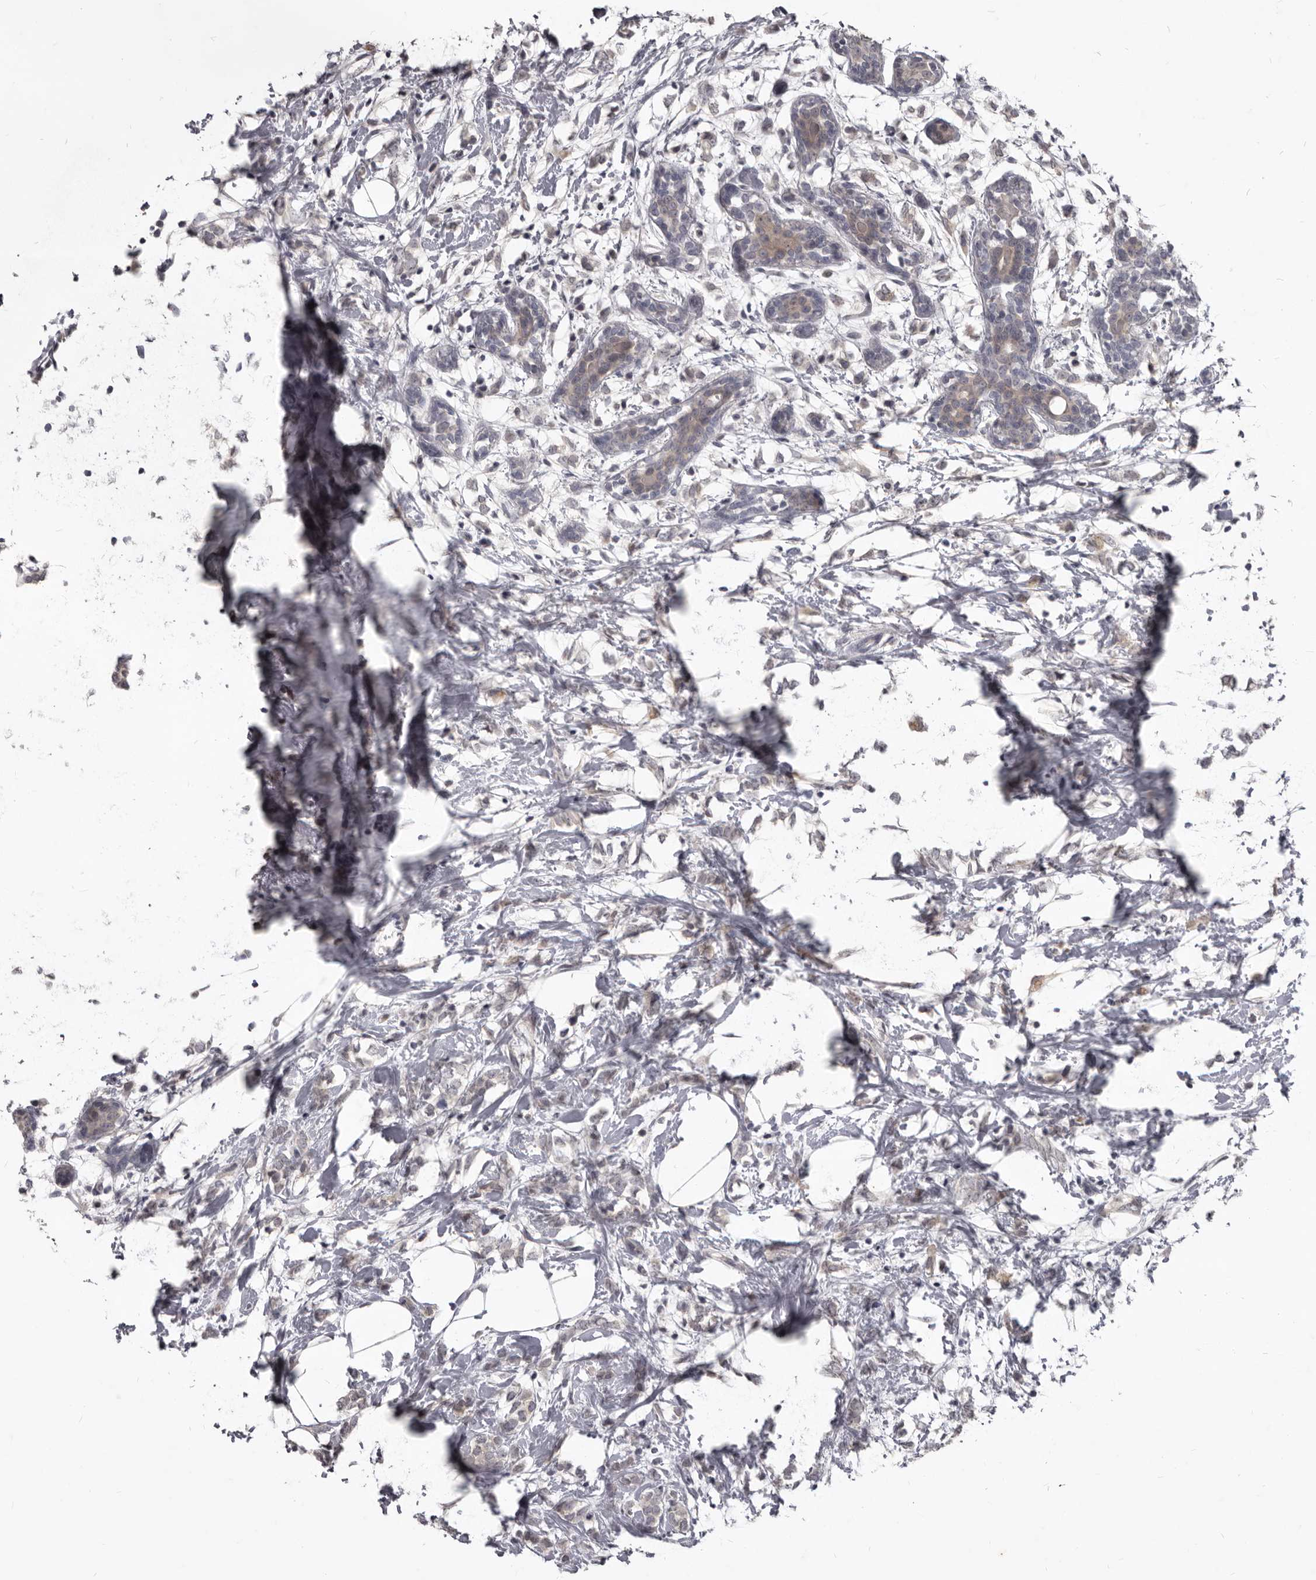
{"staining": {"intensity": "weak", "quantity": "<25%", "location": "cytoplasmic/membranous"}, "tissue": "breast cancer", "cell_type": "Tumor cells", "image_type": "cancer", "snomed": [{"axis": "morphology", "description": "Normal tissue, NOS"}, {"axis": "morphology", "description": "Lobular carcinoma"}, {"axis": "topography", "description": "Breast"}], "caption": "This is an immunohistochemistry micrograph of human lobular carcinoma (breast). There is no positivity in tumor cells.", "gene": "SULT1E1", "patient": {"sex": "female", "age": 47}}